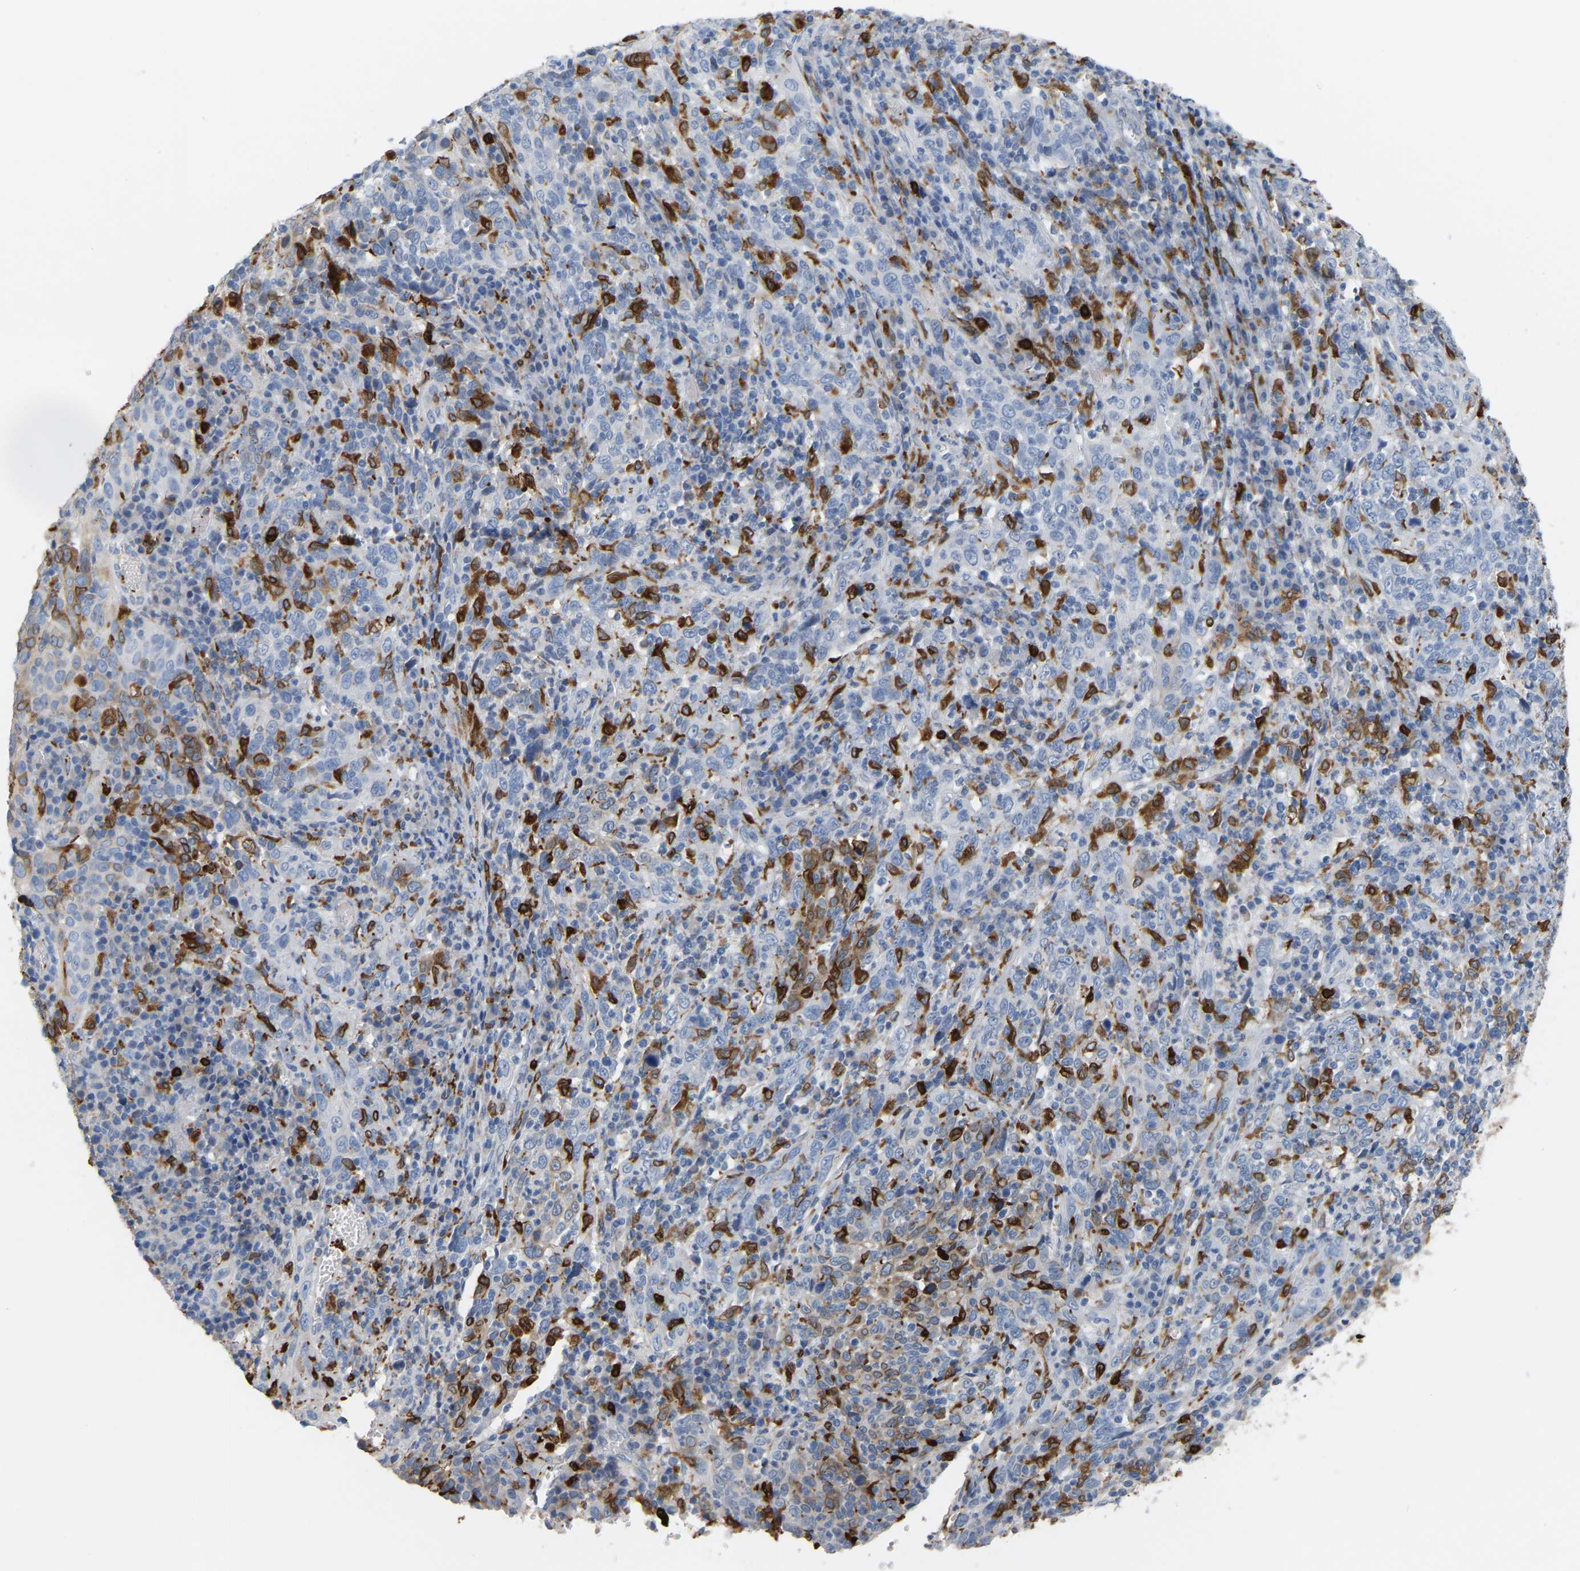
{"staining": {"intensity": "negative", "quantity": "none", "location": "none"}, "tissue": "cervical cancer", "cell_type": "Tumor cells", "image_type": "cancer", "snomed": [{"axis": "morphology", "description": "Squamous cell carcinoma, NOS"}, {"axis": "topography", "description": "Cervix"}], "caption": "DAB immunohistochemical staining of human cervical cancer demonstrates no significant positivity in tumor cells.", "gene": "PTGS1", "patient": {"sex": "female", "age": 46}}